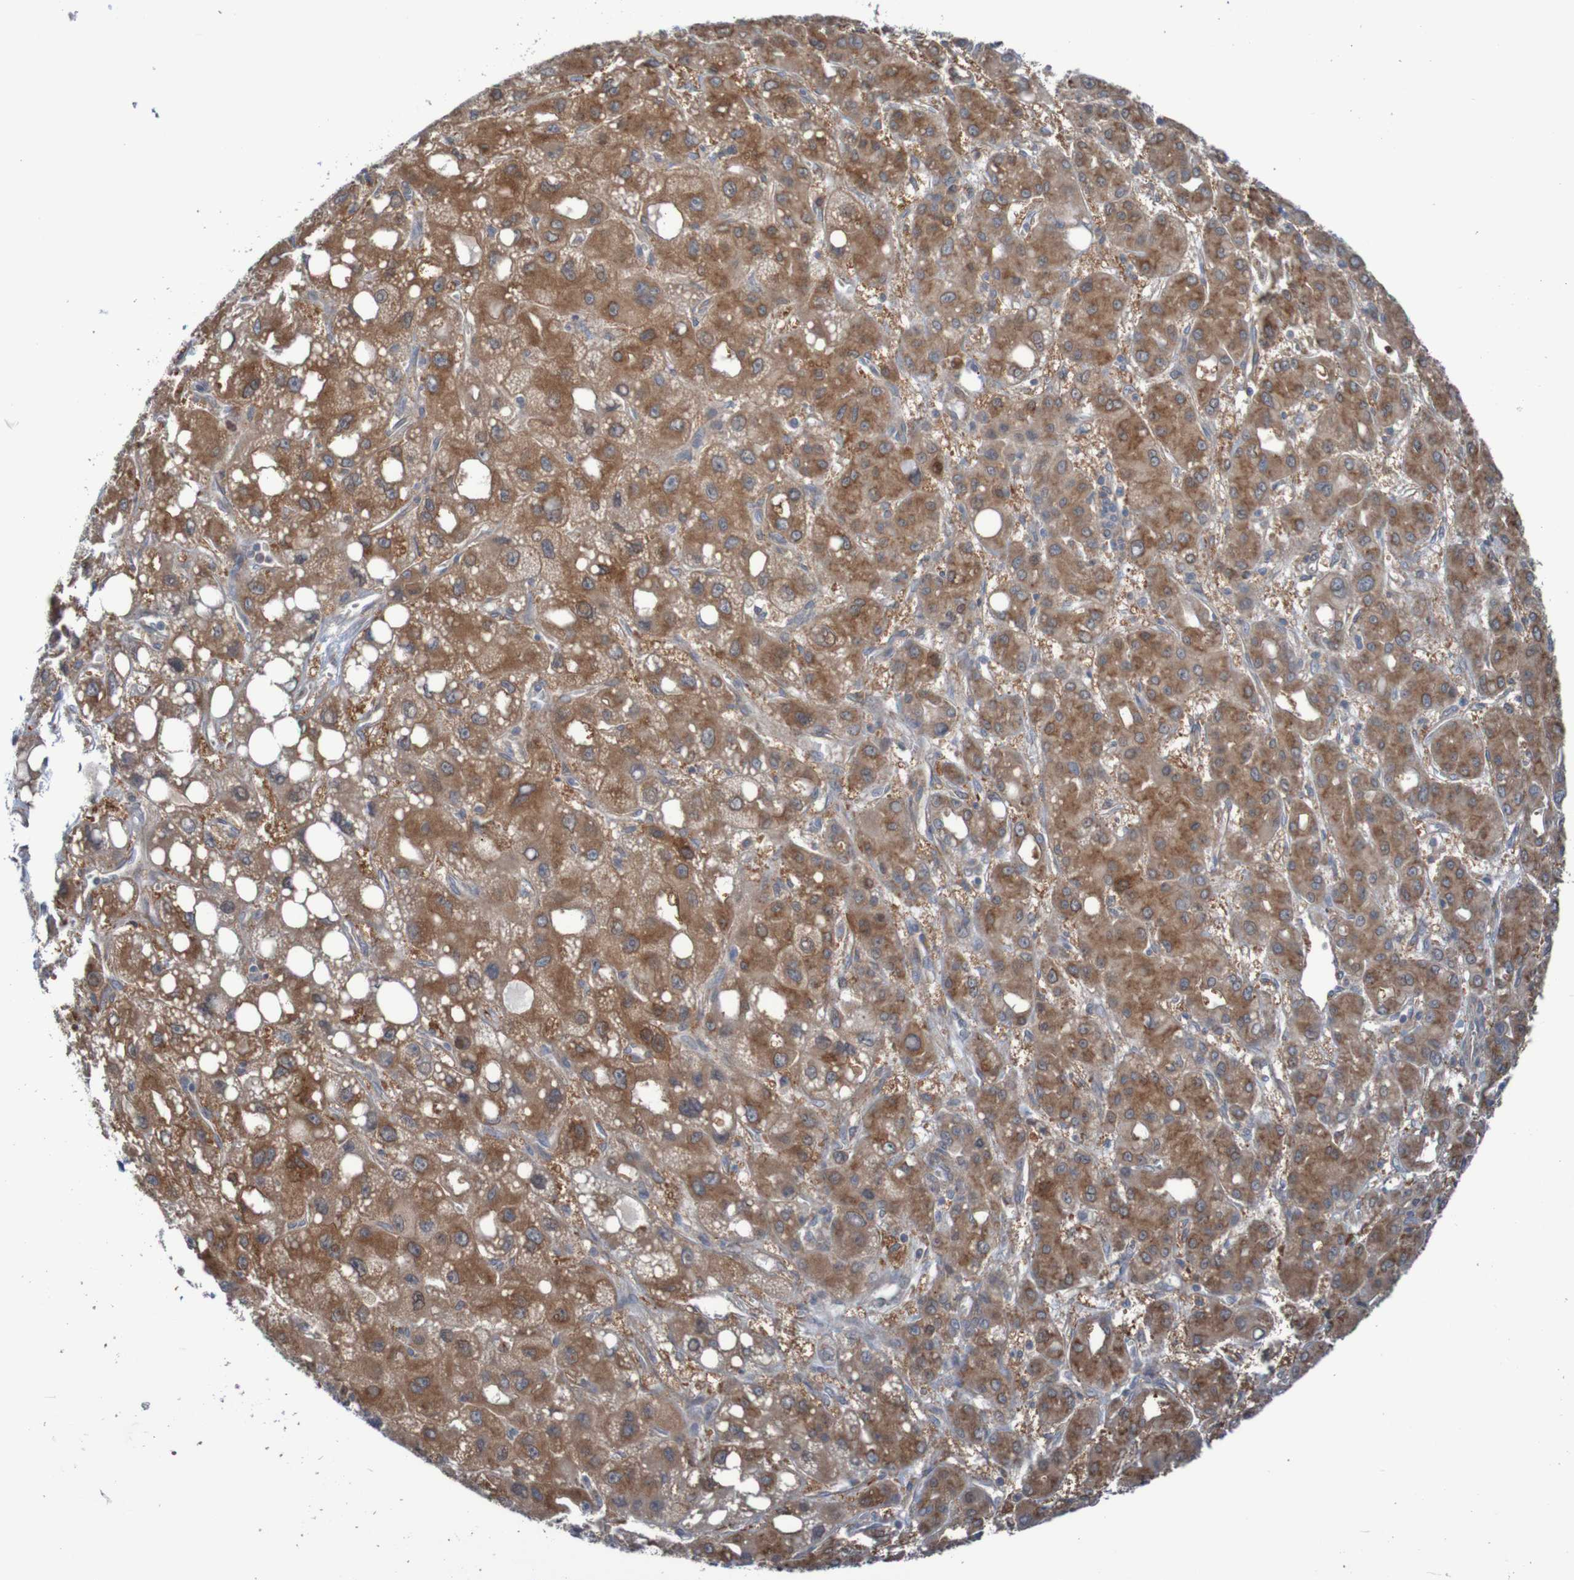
{"staining": {"intensity": "strong", "quantity": ">75%", "location": "cytoplasmic/membranous"}, "tissue": "liver cancer", "cell_type": "Tumor cells", "image_type": "cancer", "snomed": [{"axis": "morphology", "description": "Carcinoma, Hepatocellular, NOS"}, {"axis": "topography", "description": "Liver"}], "caption": "Brown immunohistochemical staining in liver cancer reveals strong cytoplasmic/membranous positivity in about >75% of tumor cells.", "gene": "ANGPT4", "patient": {"sex": "male", "age": 55}}